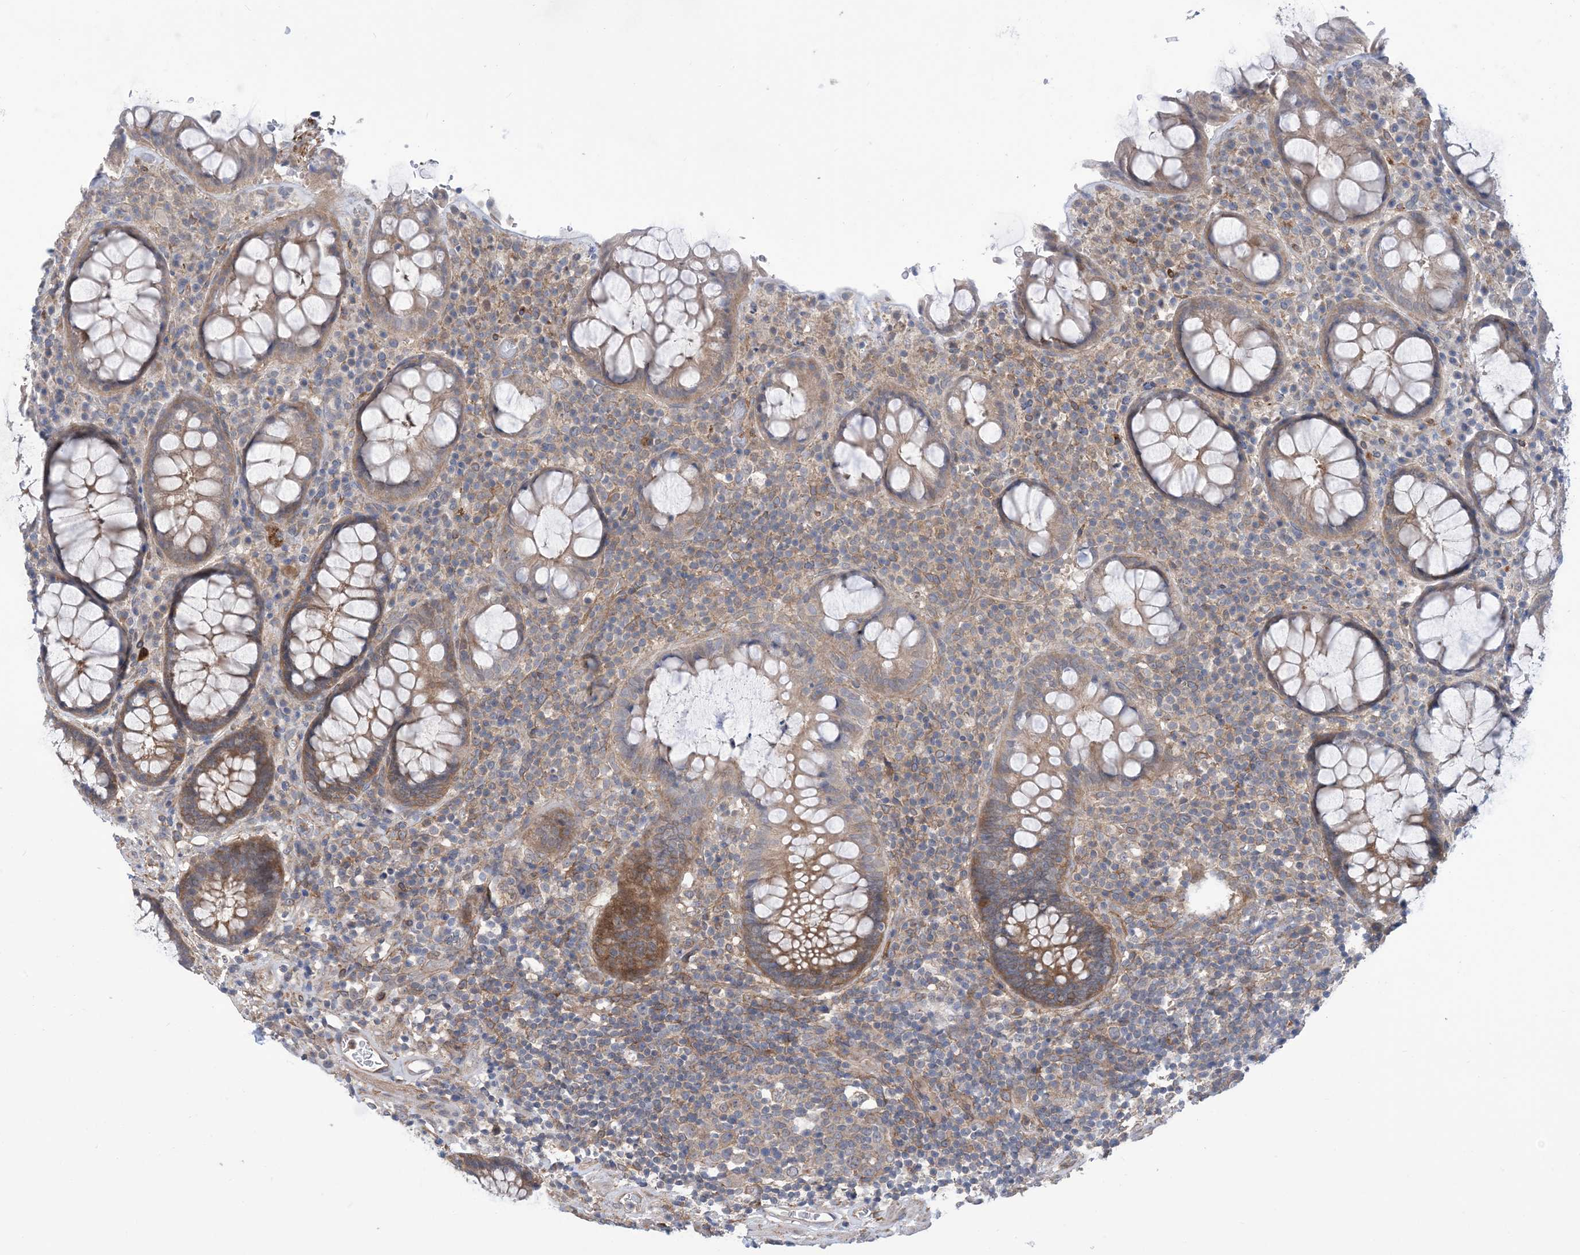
{"staining": {"intensity": "moderate", "quantity": ">75%", "location": "cytoplasmic/membranous"}, "tissue": "rectum", "cell_type": "Glandular cells", "image_type": "normal", "snomed": [{"axis": "morphology", "description": "Normal tissue, NOS"}, {"axis": "topography", "description": "Rectum"}], "caption": "Normal rectum reveals moderate cytoplasmic/membranous positivity in about >75% of glandular cells, visualized by immunohistochemistry.", "gene": "EHBP1", "patient": {"sex": "male", "age": 64}}